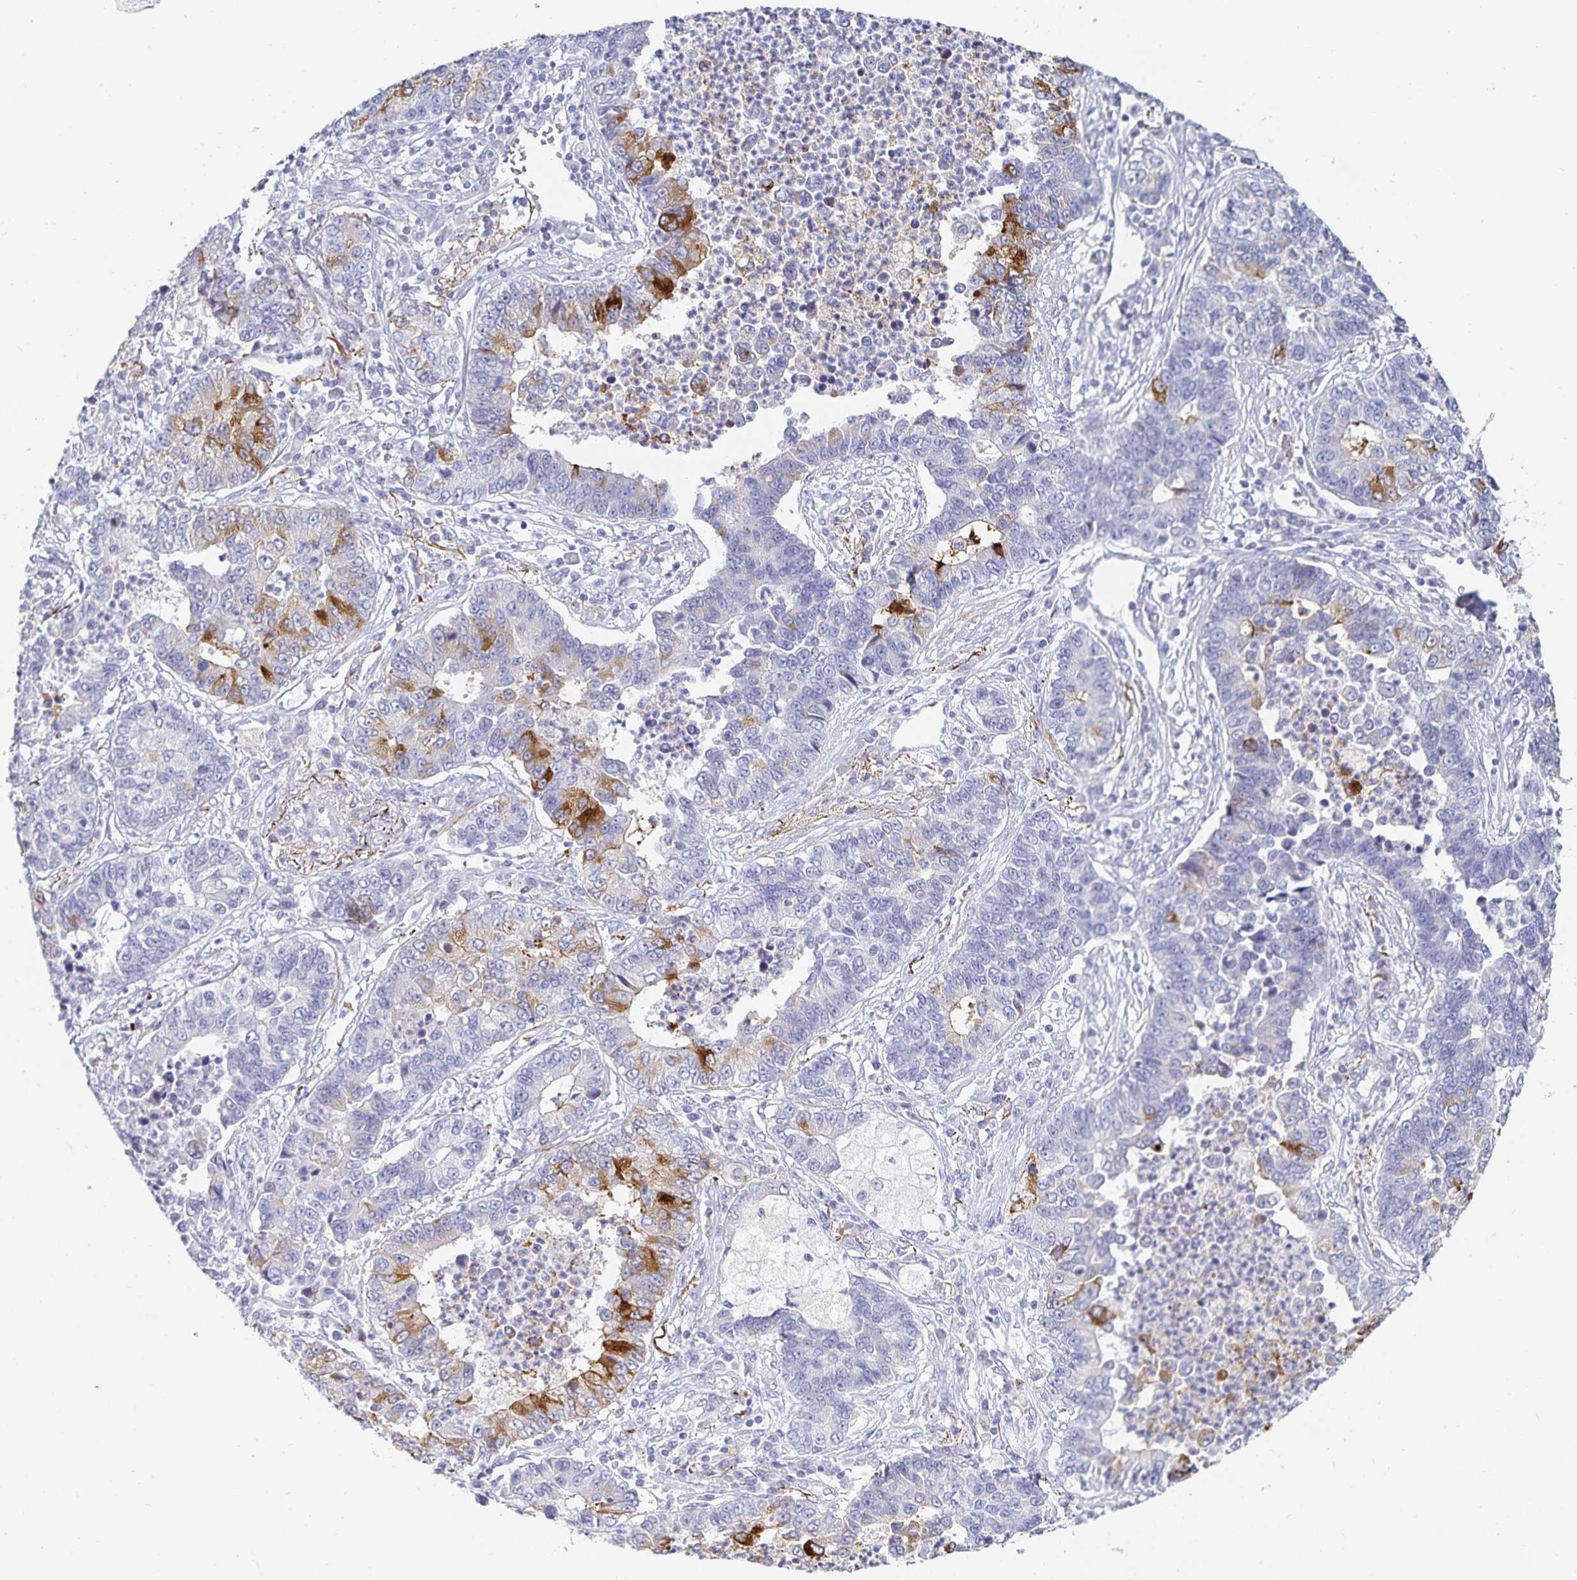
{"staining": {"intensity": "strong", "quantity": "<25%", "location": "cytoplasmic/membranous"}, "tissue": "lung cancer", "cell_type": "Tumor cells", "image_type": "cancer", "snomed": [{"axis": "morphology", "description": "Adenocarcinoma, NOS"}, {"axis": "topography", "description": "Lung"}], "caption": "Immunohistochemical staining of human lung cancer shows medium levels of strong cytoplasmic/membranous protein expression in approximately <25% of tumor cells.", "gene": "SFTPA1", "patient": {"sex": "female", "age": 57}}